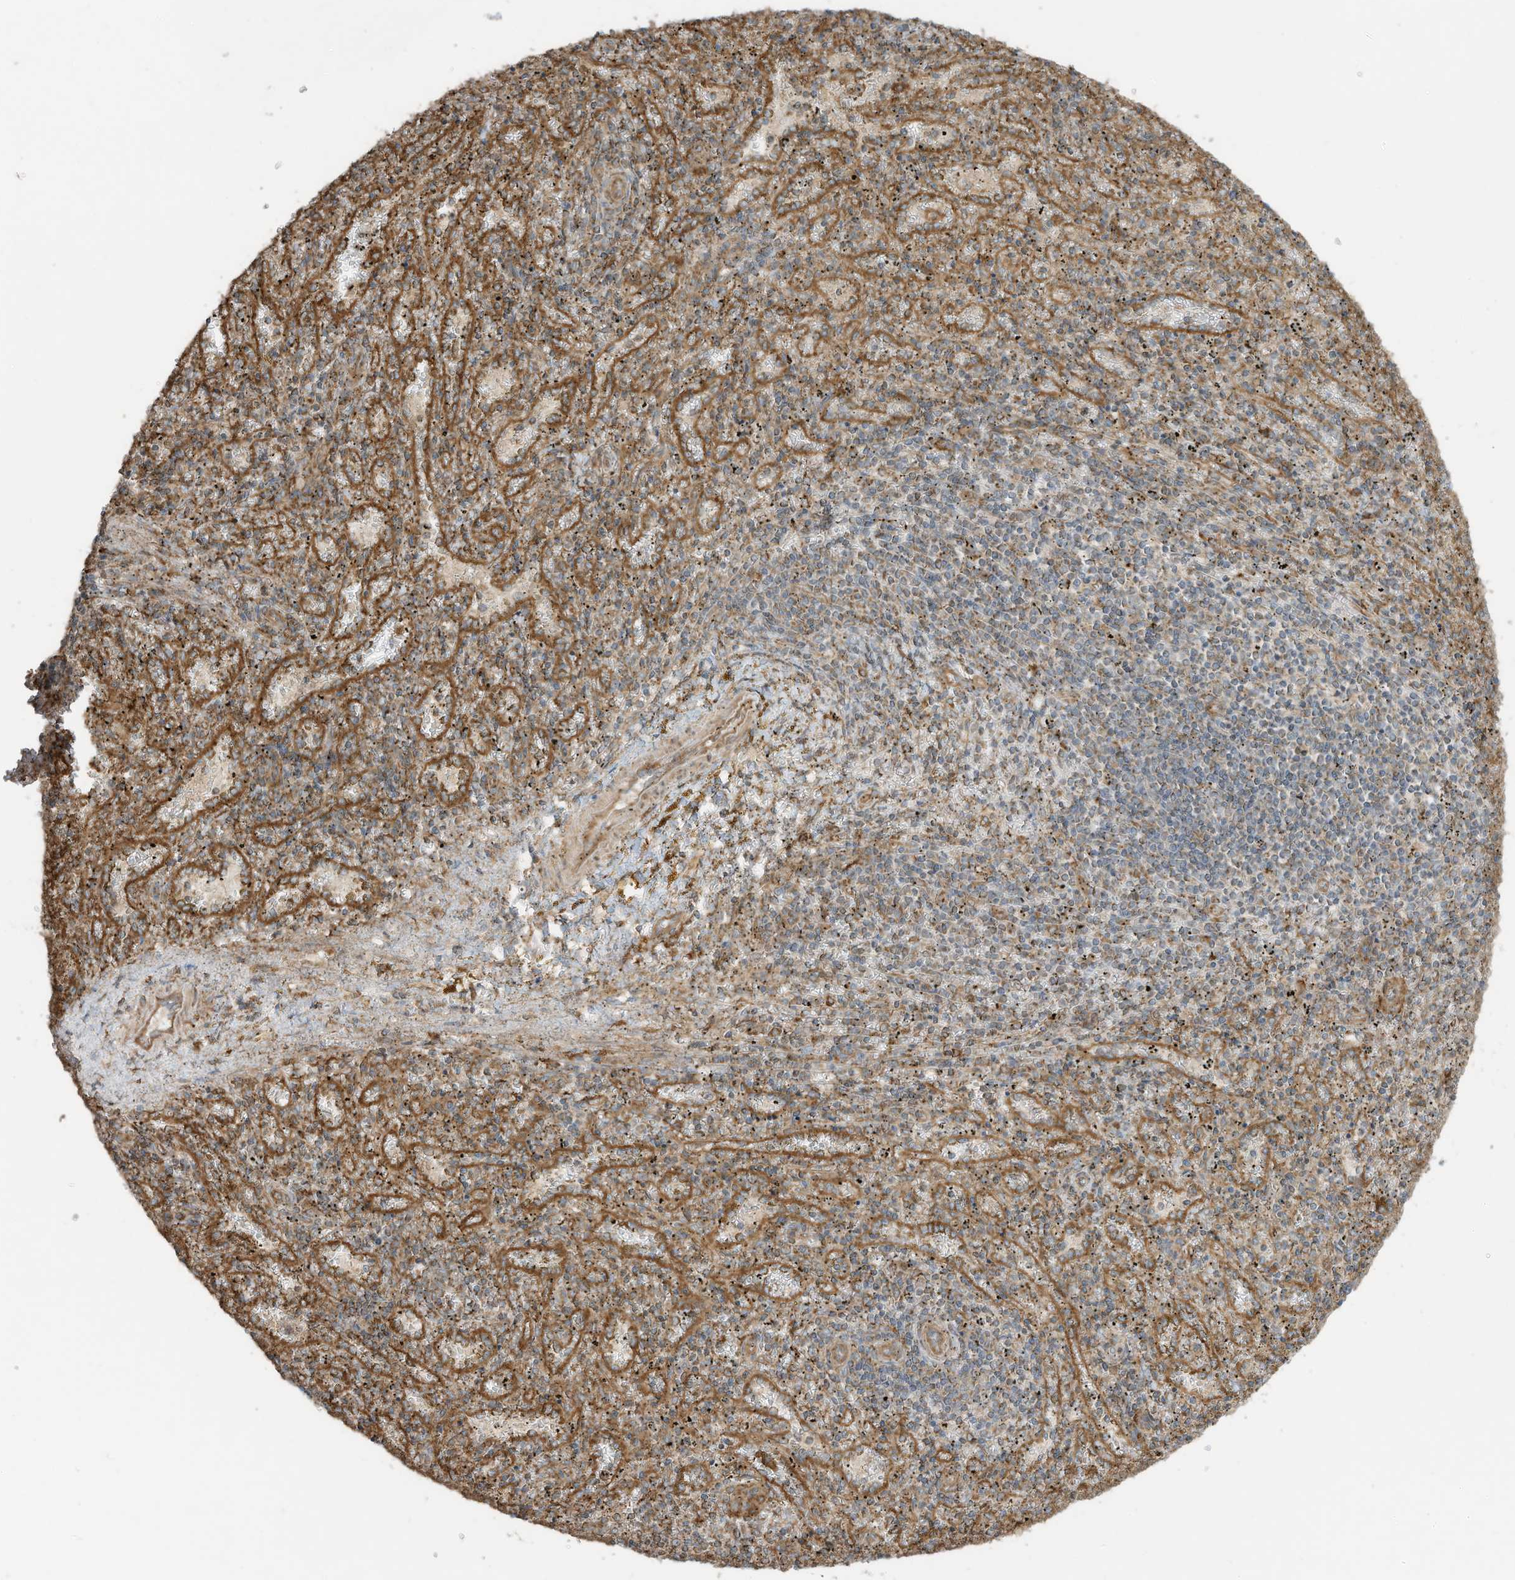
{"staining": {"intensity": "moderate", "quantity": ">75%", "location": "cytoplasmic/membranous"}, "tissue": "spleen", "cell_type": "Cells in red pulp", "image_type": "normal", "snomed": [{"axis": "morphology", "description": "Normal tissue, NOS"}, {"axis": "topography", "description": "Spleen"}], "caption": "The histopathology image reveals a brown stain indicating the presence of a protein in the cytoplasmic/membranous of cells in red pulp in spleen.", "gene": "CGAS", "patient": {"sex": "male", "age": 11}}